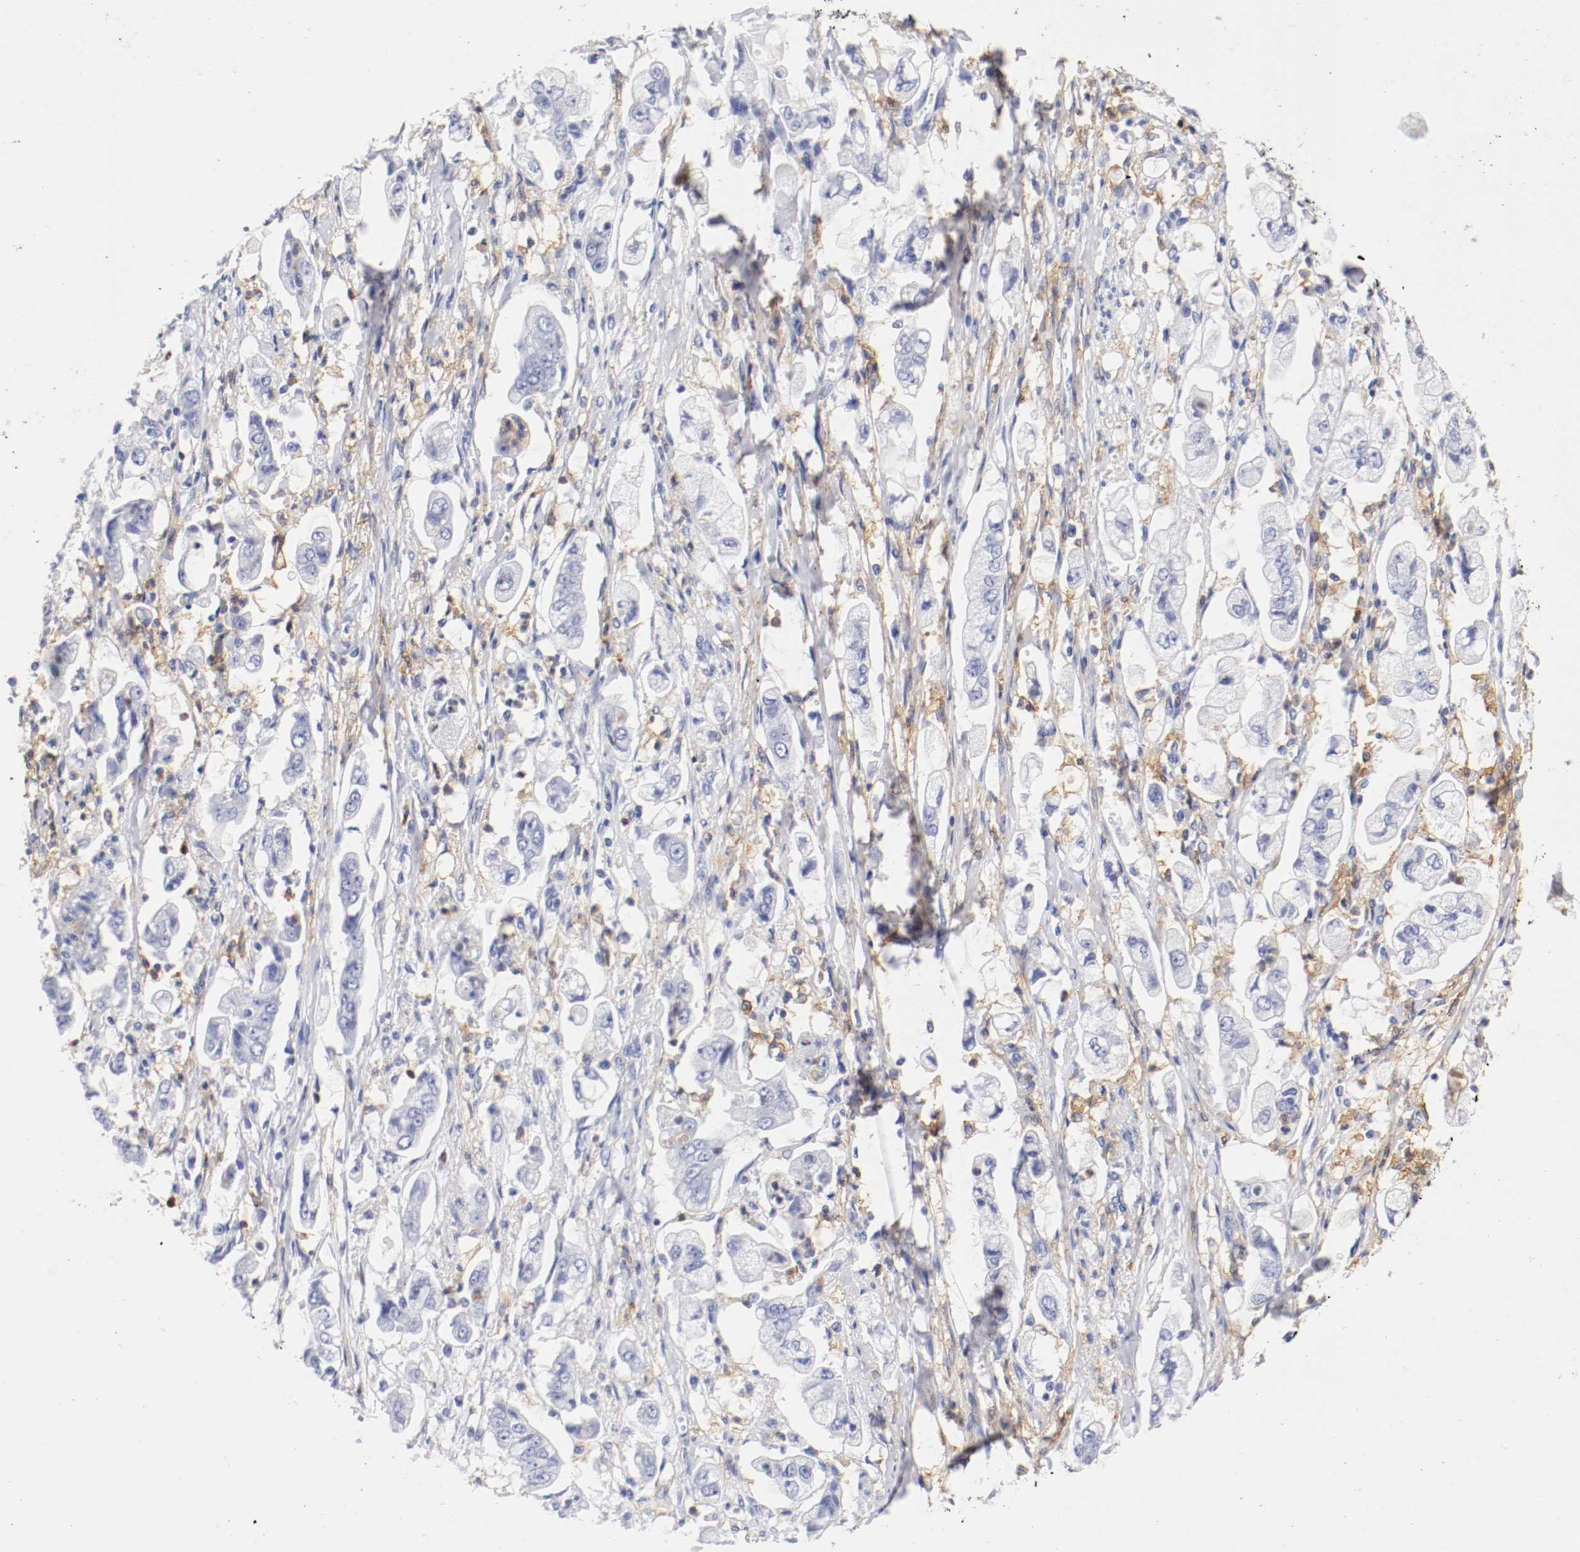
{"staining": {"intensity": "negative", "quantity": "none", "location": "none"}, "tissue": "stomach cancer", "cell_type": "Tumor cells", "image_type": "cancer", "snomed": [{"axis": "morphology", "description": "Adenocarcinoma, NOS"}, {"axis": "topography", "description": "Stomach"}], "caption": "DAB (3,3'-diaminobenzidine) immunohistochemical staining of stomach cancer (adenocarcinoma) shows no significant staining in tumor cells.", "gene": "ITGAX", "patient": {"sex": "male", "age": 62}}